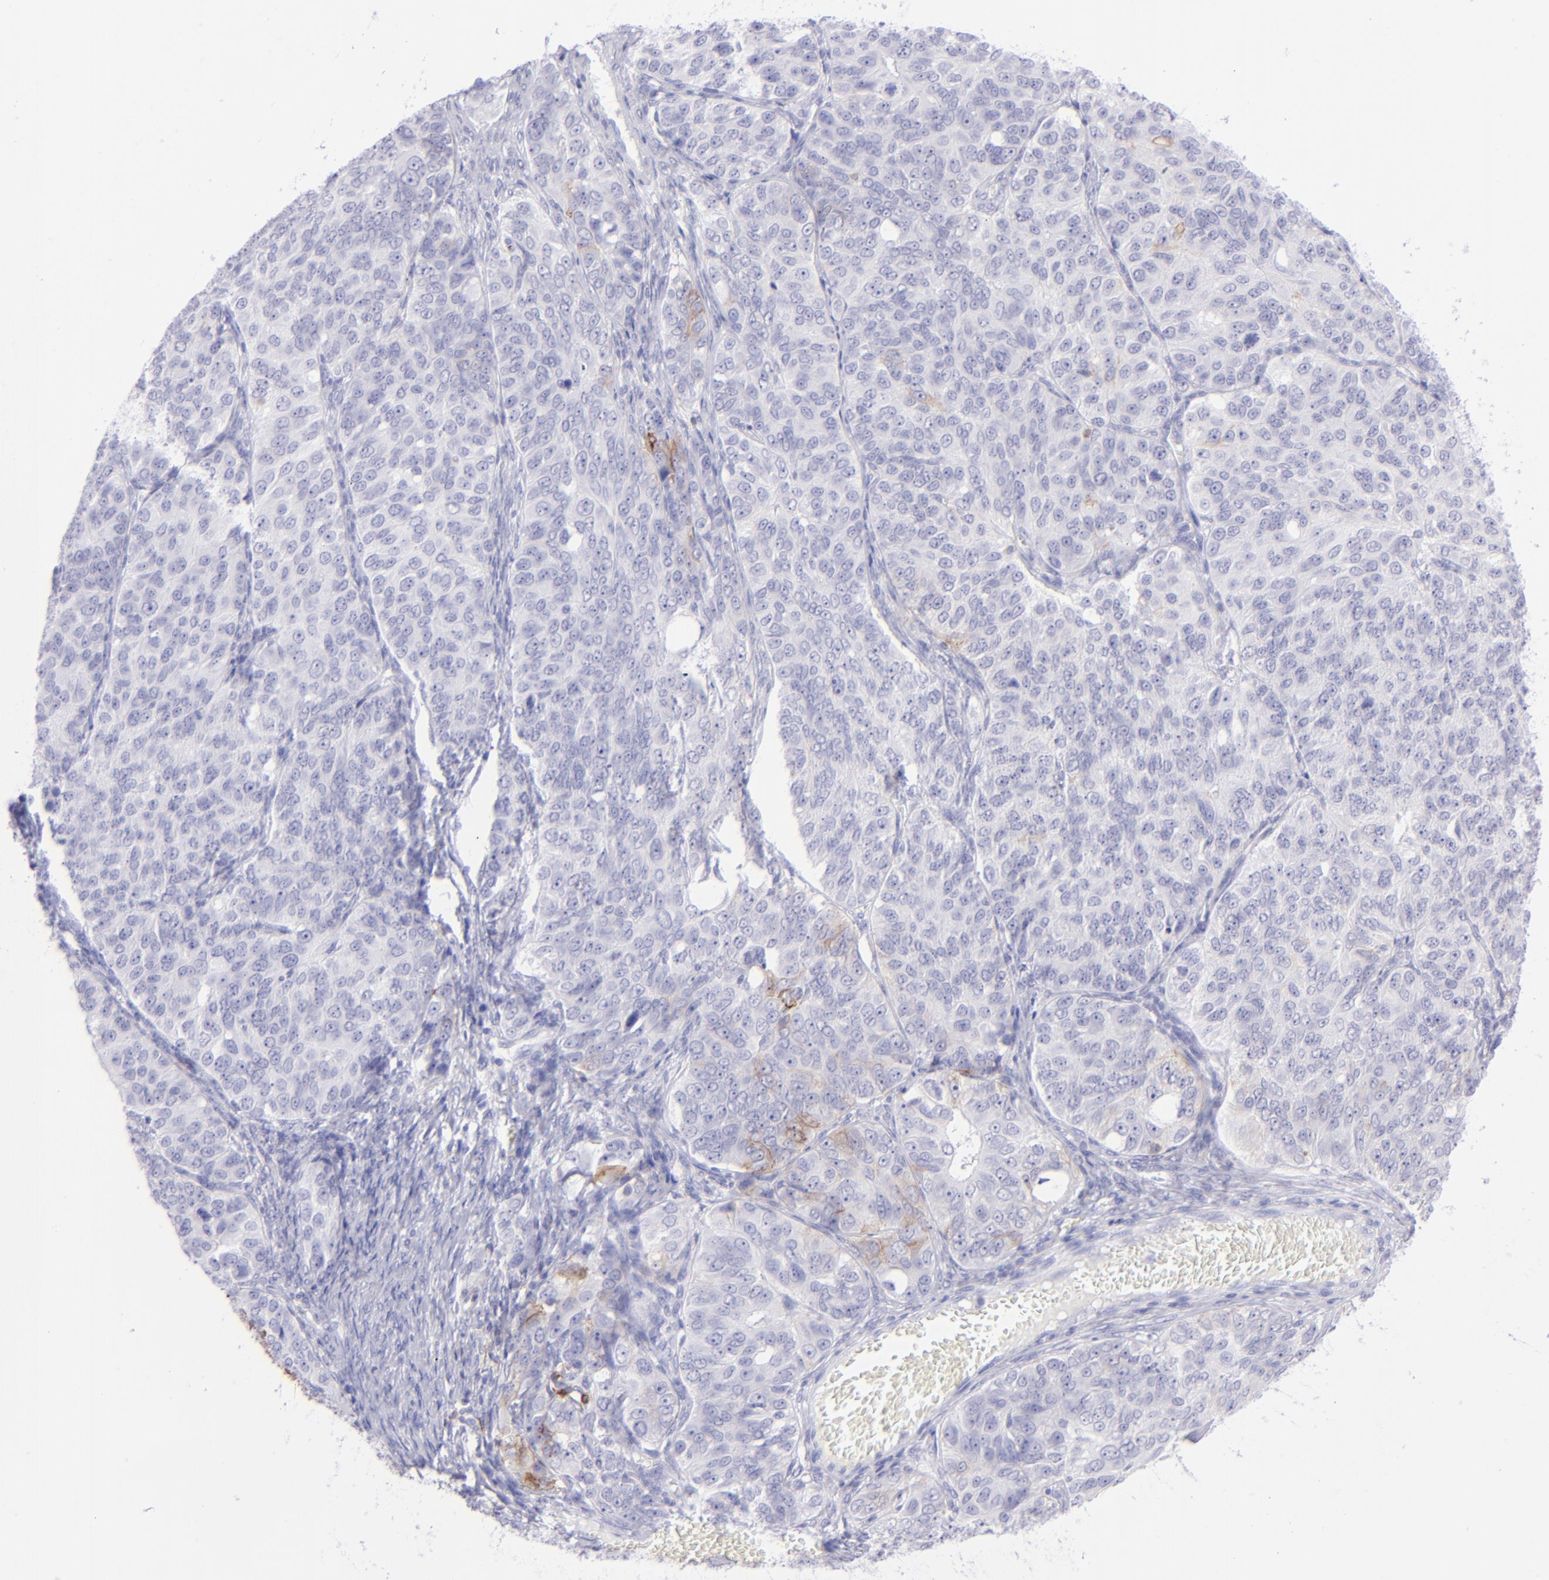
{"staining": {"intensity": "negative", "quantity": "none", "location": "none"}, "tissue": "ovarian cancer", "cell_type": "Tumor cells", "image_type": "cancer", "snomed": [{"axis": "morphology", "description": "Carcinoma, endometroid"}, {"axis": "topography", "description": "Ovary"}], "caption": "Tumor cells are negative for protein expression in human ovarian endometroid carcinoma. (DAB (3,3'-diaminobenzidine) IHC with hematoxylin counter stain).", "gene": "CD69", "patient": {"sex": "female", "age": 51}}